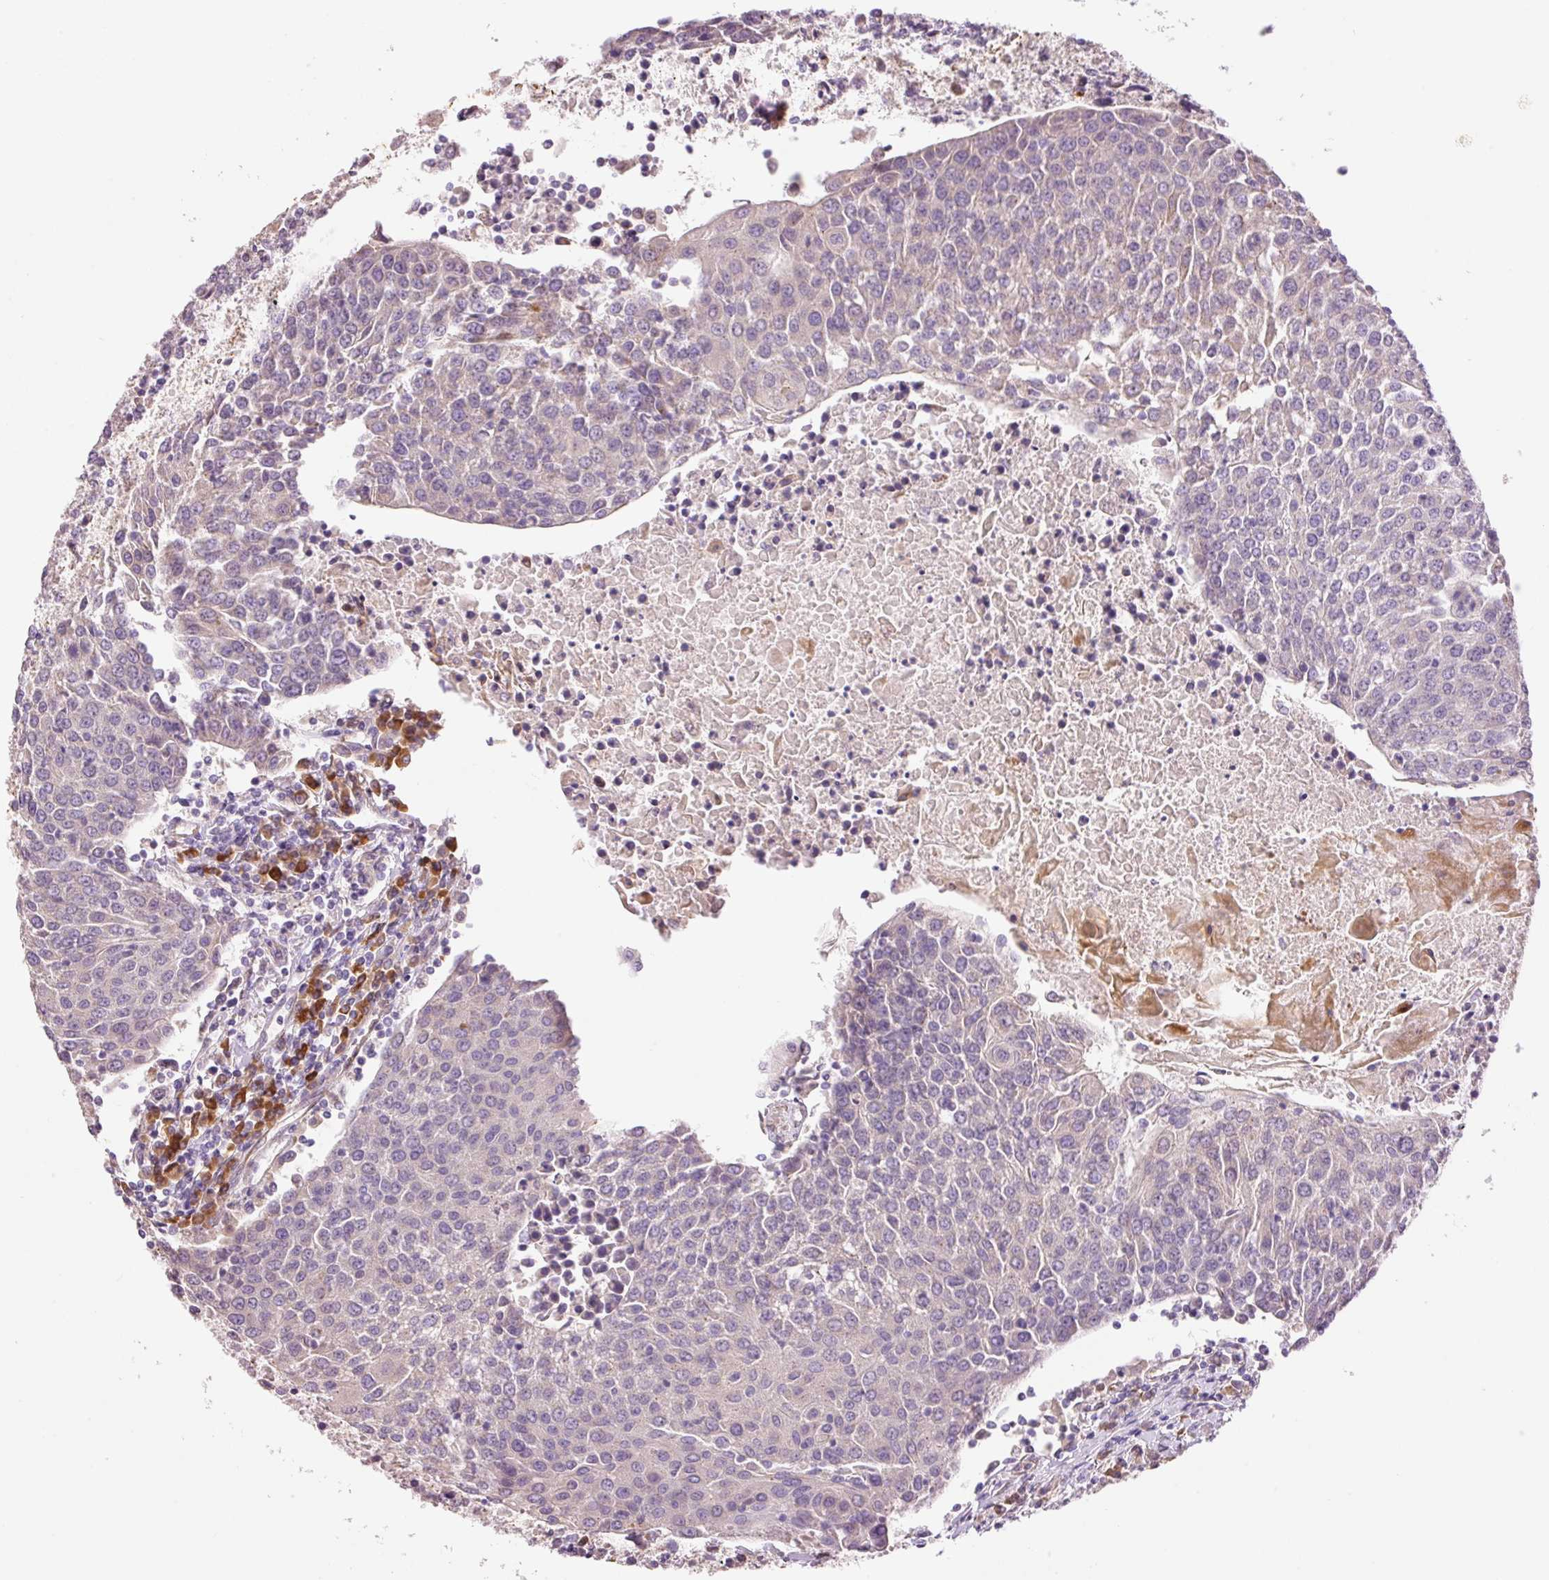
{"staining": {"intensity": "negative", "quantity": "none", "location": "none"}, "tissue": "urothelial cancer", "cell_type": "Tumor cells", "image_type": "cancer", "snomed": [{"axis": "morphology", "description": "Urothelial carcinoma, High grade"}, {"axis": "topography", "description": "Urinary bladder"}], "caption": "Immunohistochemistry (IHC) photomicrograph of urothelial cancer stained for a protein (brown), which displays no positivity in tumor cells.", "gene": "PNPLA5", "patient": {"sex": "female", "age": 85}}